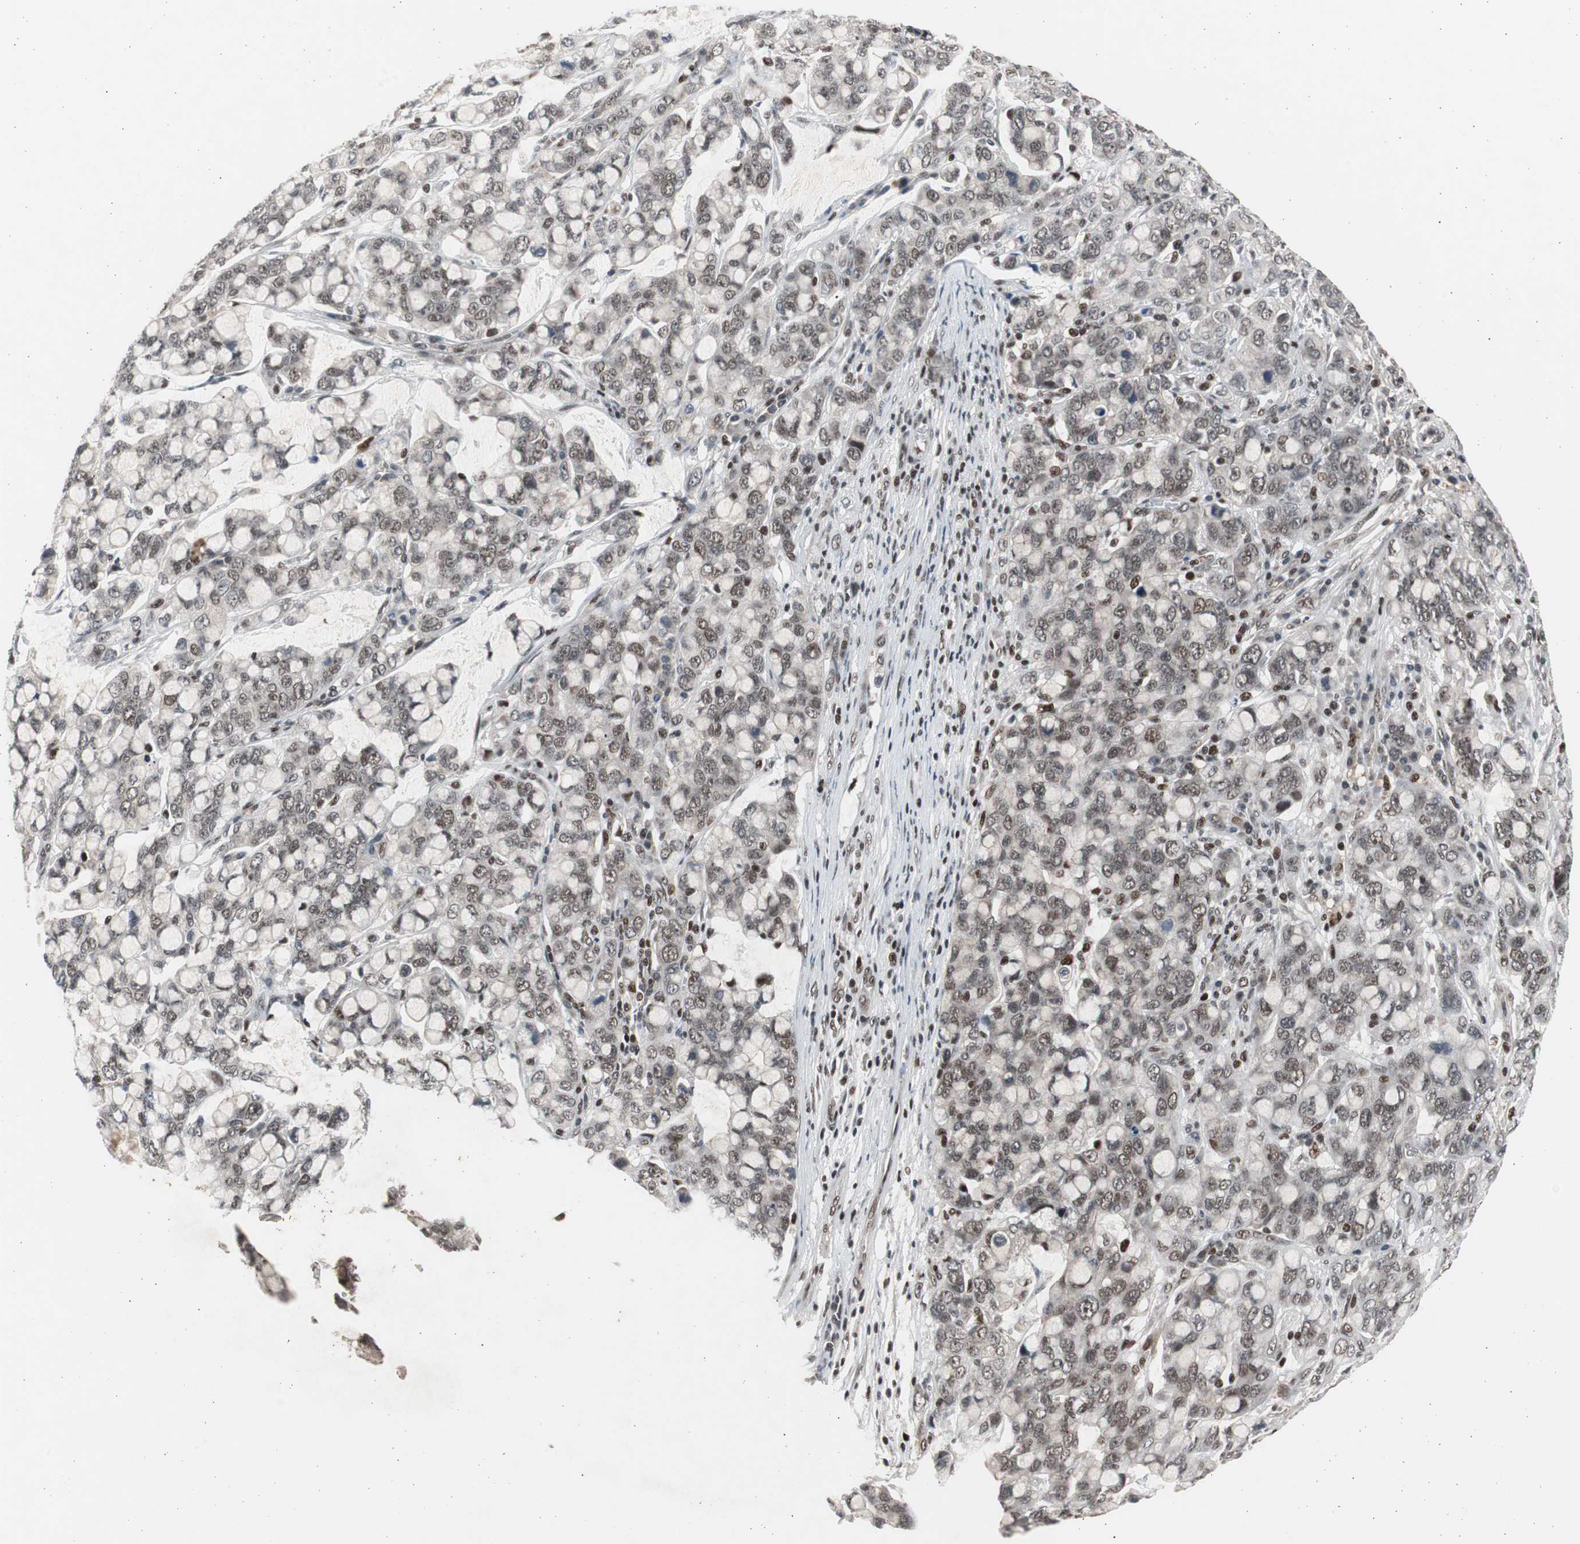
{"staining": {"intensity": "moderate", "quantity": ">75%", "location": "nuclear"}, "tissue": "stomach cancer", "cell_type": "Tumor cells", "image_type": "cancer", "snomed": [{"axis": "morphology", "description": "Adenocarcinoma, NOS"}, {"axis": "topography", "description": "Stomach, lower"}], "caption": "Moderate nuclear protein expression is seen in approximately >75% of tumor cells in stomach cancer (adenocarcinoma).", "gene": "RPA1", "patient": {"sex": "male", "age": 84}}